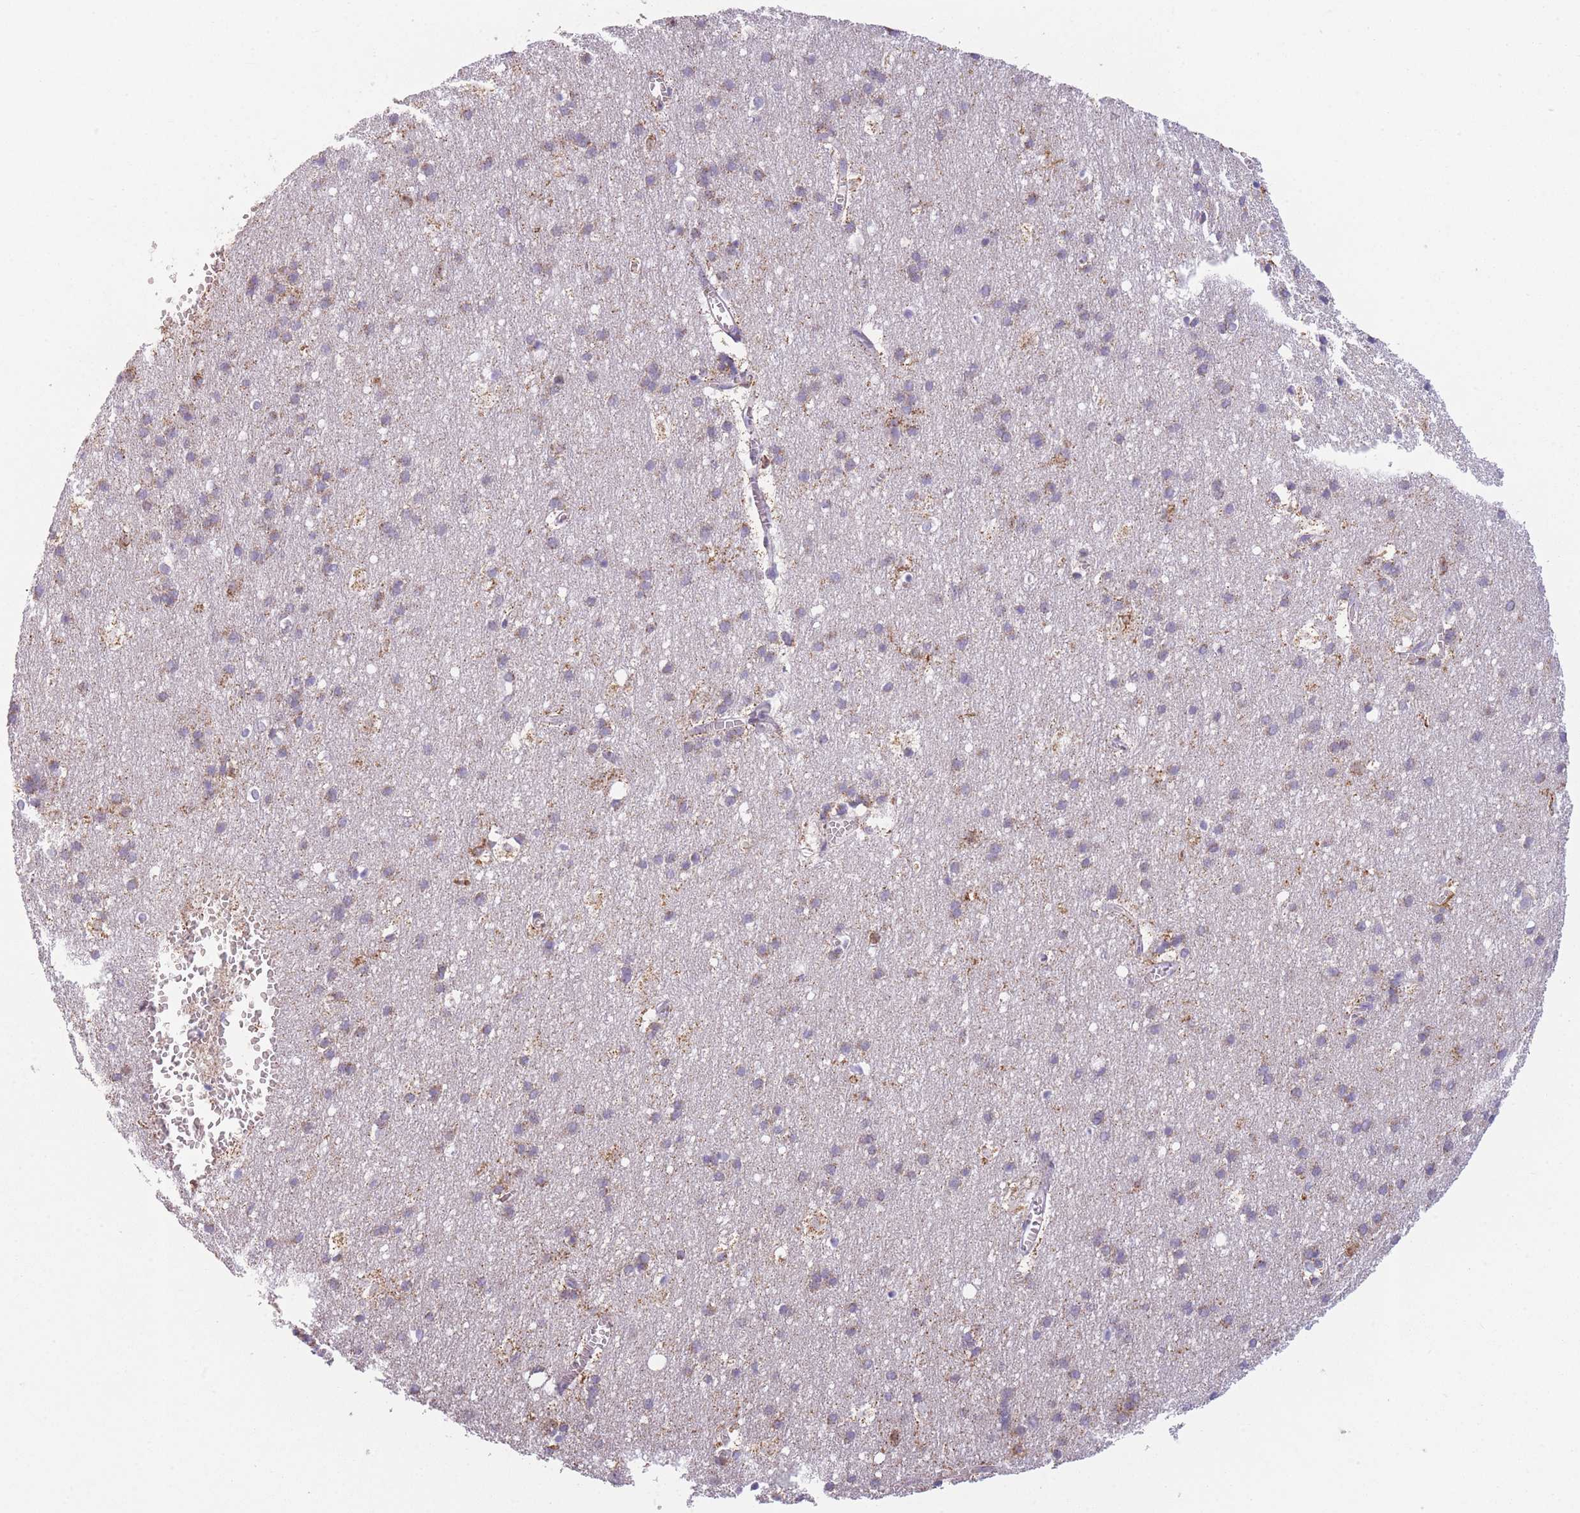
{"staining": {"intensity": "negative", "quantity": "none", "location": "none"}, "tissue": "cerebral cortex", "cell_type": "Endothelial cells", "image_type": "normal", "snomed": [{"axis": "morphology", "description": "Normal tissue, NOS"}, {"axis": "topography", "description": "Cerebral cortex"}], "caption": "IHC photomicrograph of unremarkable cerebral cortex stained for a protein (brown), which displays no expression in endothelial cells. The staining was performed using DAB (3,3'-diaminobenzidine) to visualize the protein expression in brown, while the nuclei were stained in blue with hematoxylin (Magnification: 20x).", "gene": "PRAM1", "patient": {"sex": "male", "age": 54}}